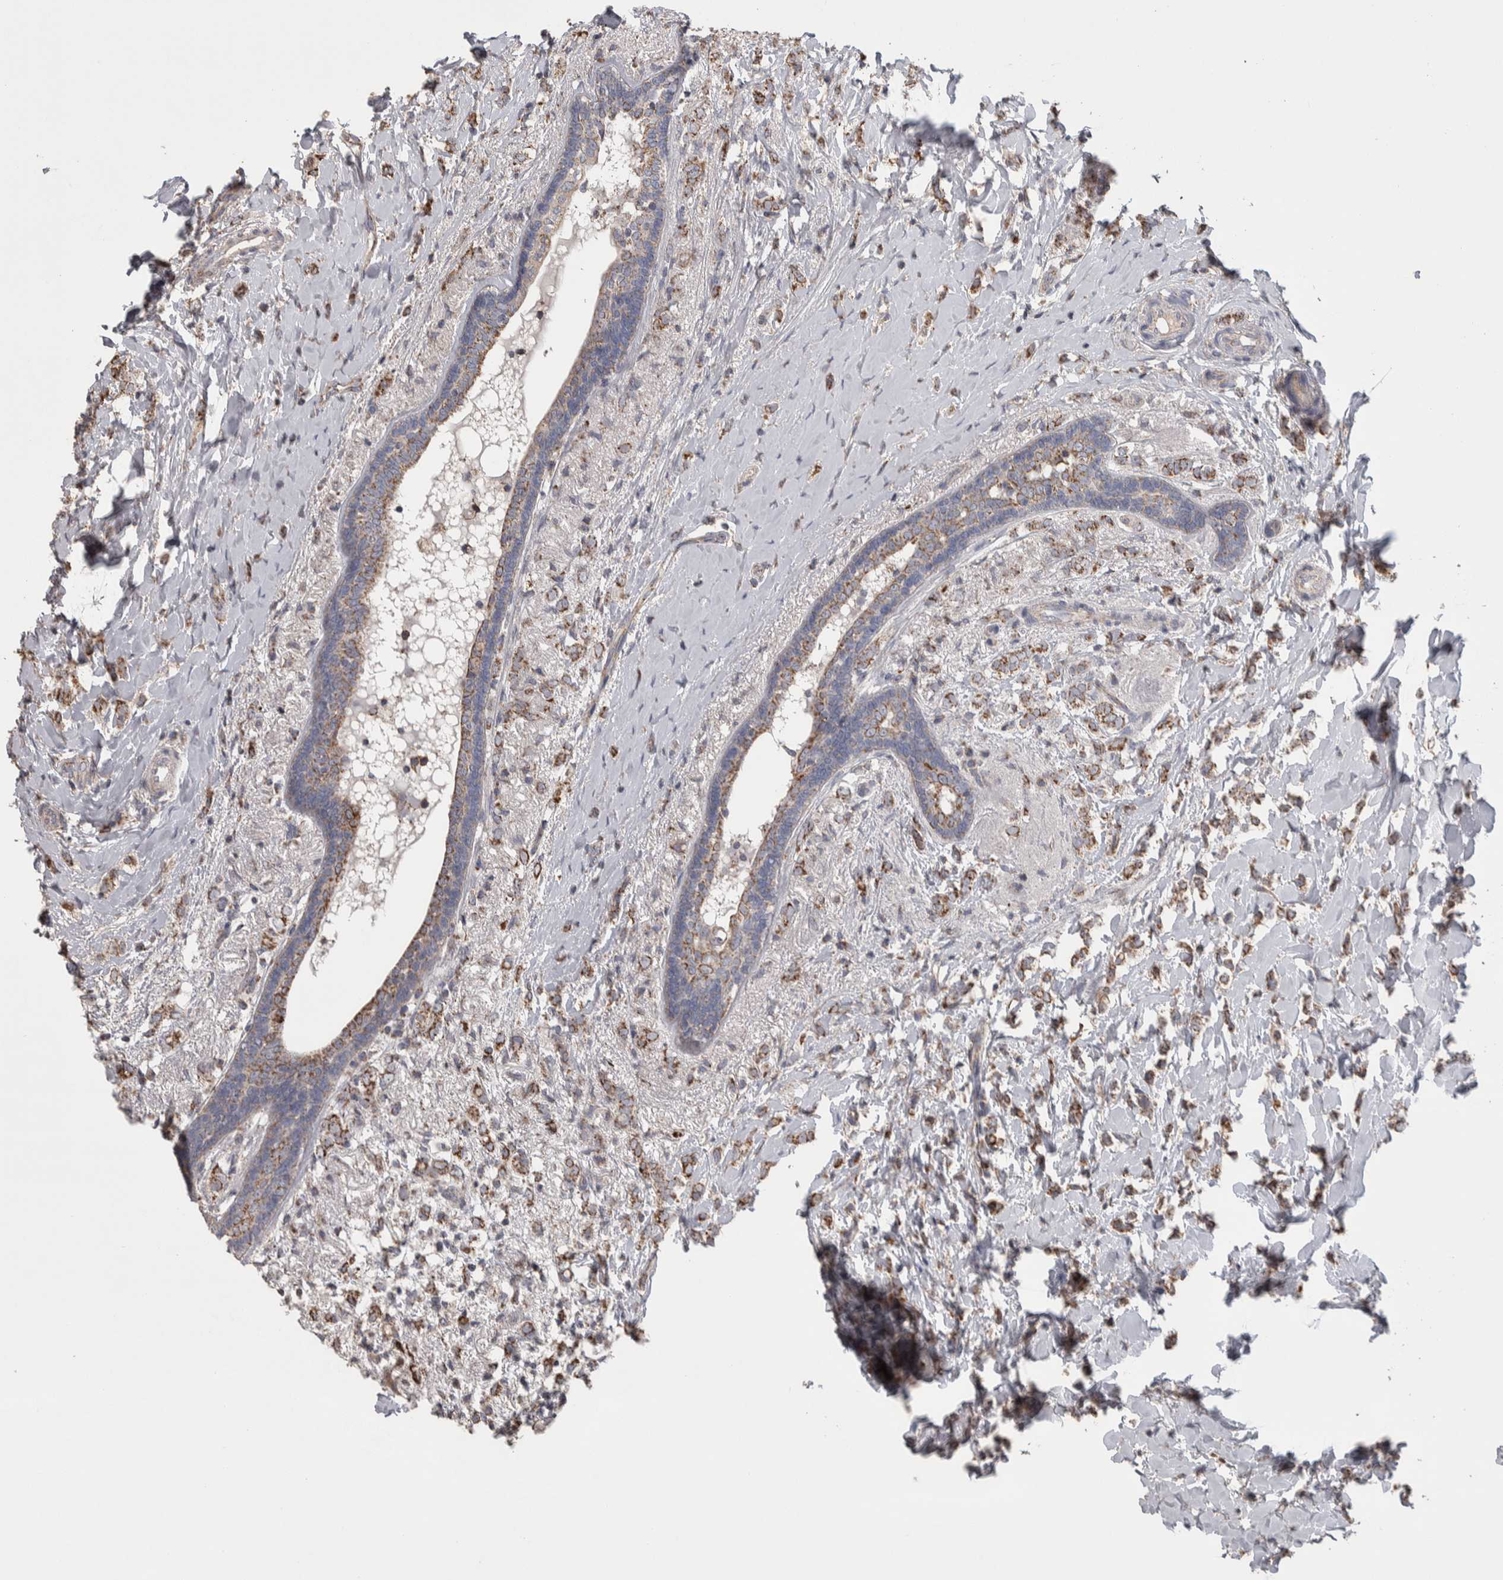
{"staining": {"intensity": "moderate", "quantity": ">75%", "location": "cytoplasmic/membranous"}, "tissue": "breast cancer", "cell_type": "Tumor cells", "image_type": "cancer", "snomed": [{"axis": "morphology", "description": "Normal tissue, NOS"}, {"axis": "morphology", "description": "Lobular carcinoma"}, {"axis": "topography", "description": "Breast"}], "caption": "Lobular carcinoma (breast) was stained to show a protein in brown. There is medium levels of moderate cytoplasmic/membranous staining in about >75% of tumor cells.", "gene": "SCO1", "patient": {"sex": "female", "age": 47}}